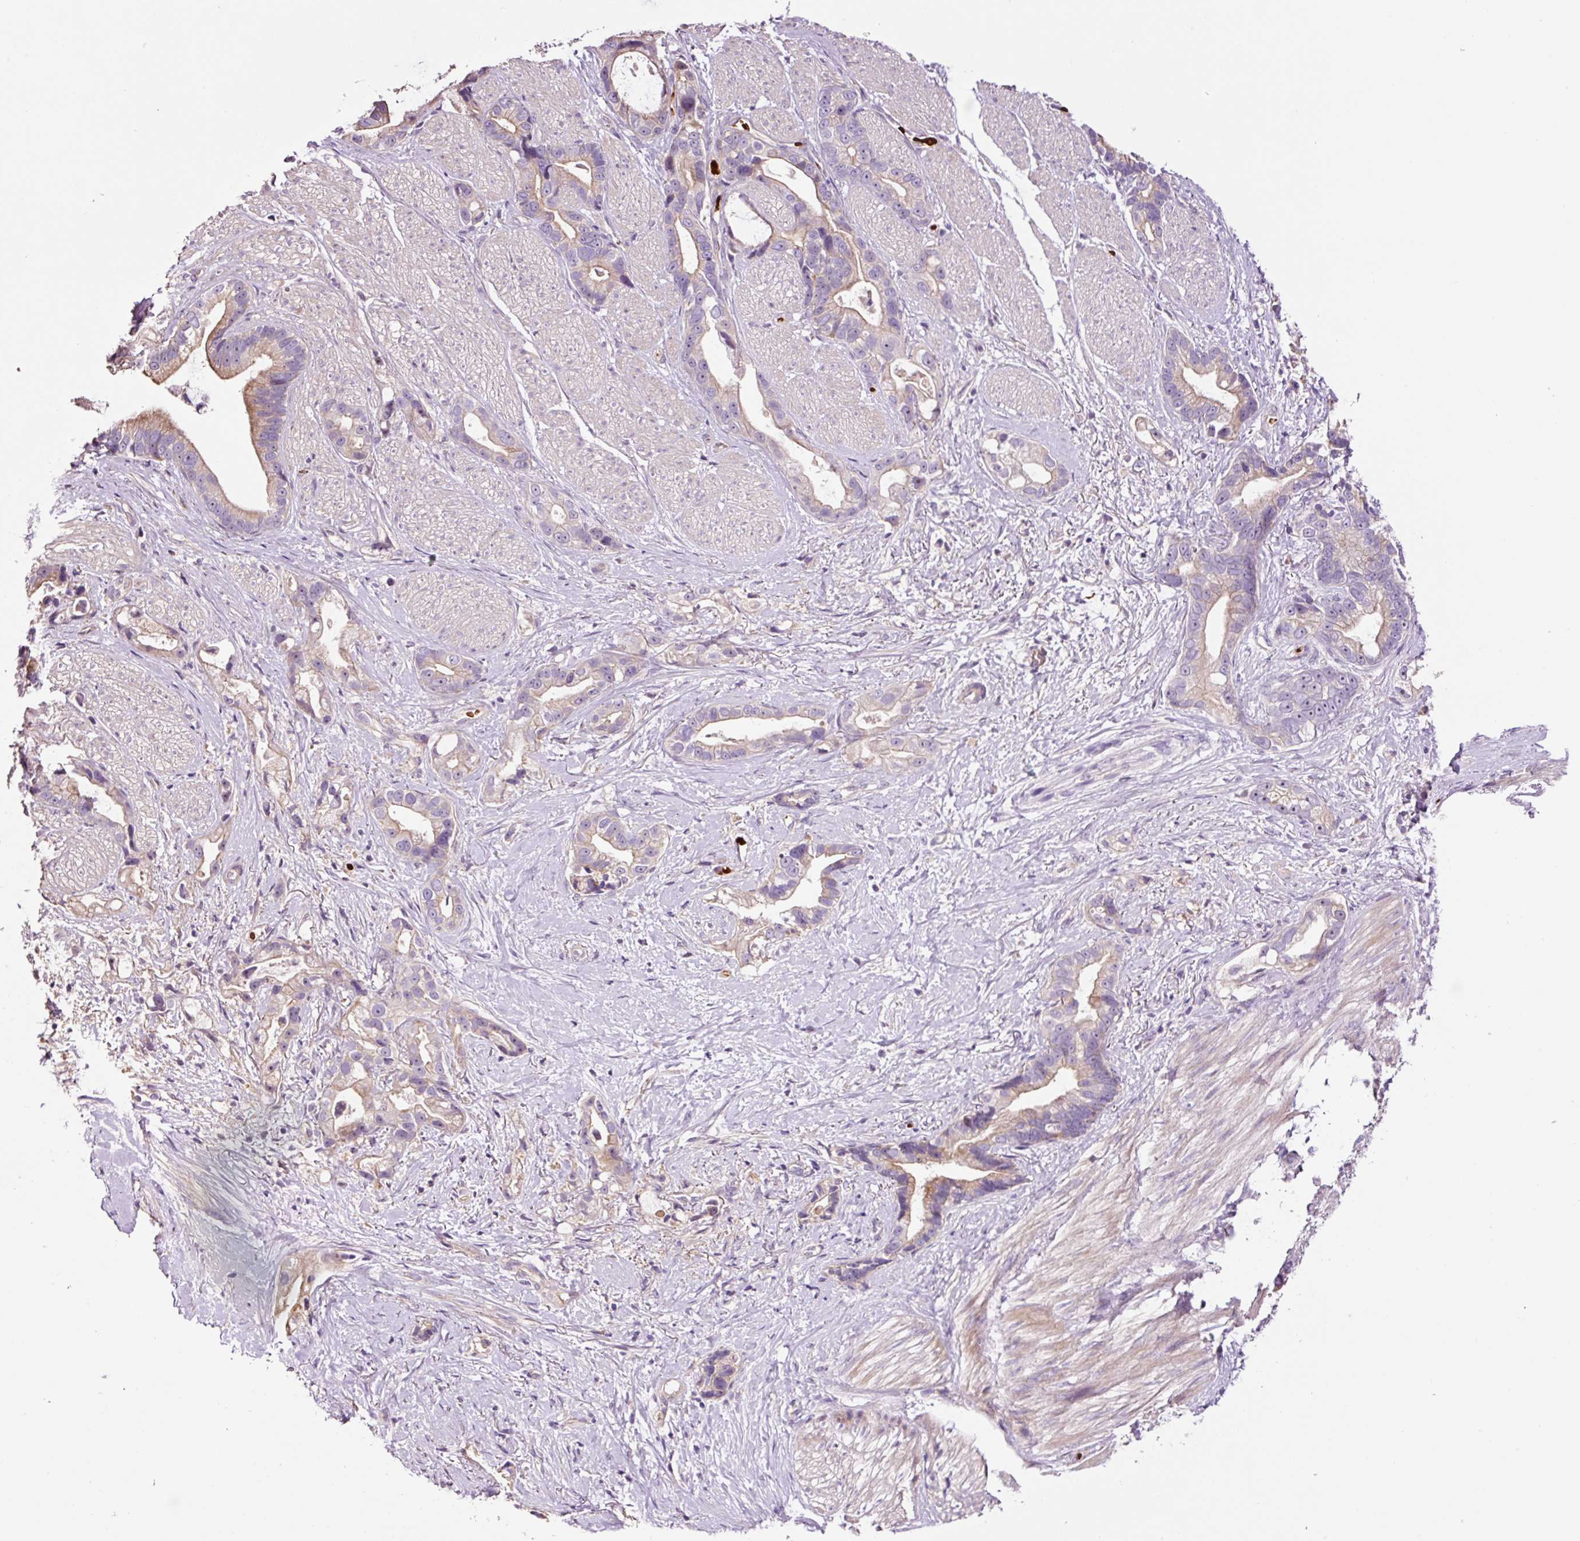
{"staining": {"intensity": "weak", "quantity": "25%-75%", "location": "cytoplasmic/membranous"}, "tissue": "stomach cancer", "cell_type": "Tumor cells", "image_type": "cancer", "snomed": [{"axis": "morphology", "description": "Adenocarcinoma, NOS"}, {"axis": "topography", "description": "Stomach"}], "caption": "Stomach adenocarcinoma was stained to show a protein in brown. There is low levels of weak cytoplasmic/membranous expression in approximately 25%-75% of tumor cells. The protein is stained brown, and the nuclei are stained in blue (DAB (3,3'-diaminobenzidine) IHC with brightfield microscopy, high magnification).", "gene": "TMEM235", "patient": {"sex": "male", "age": 55}}